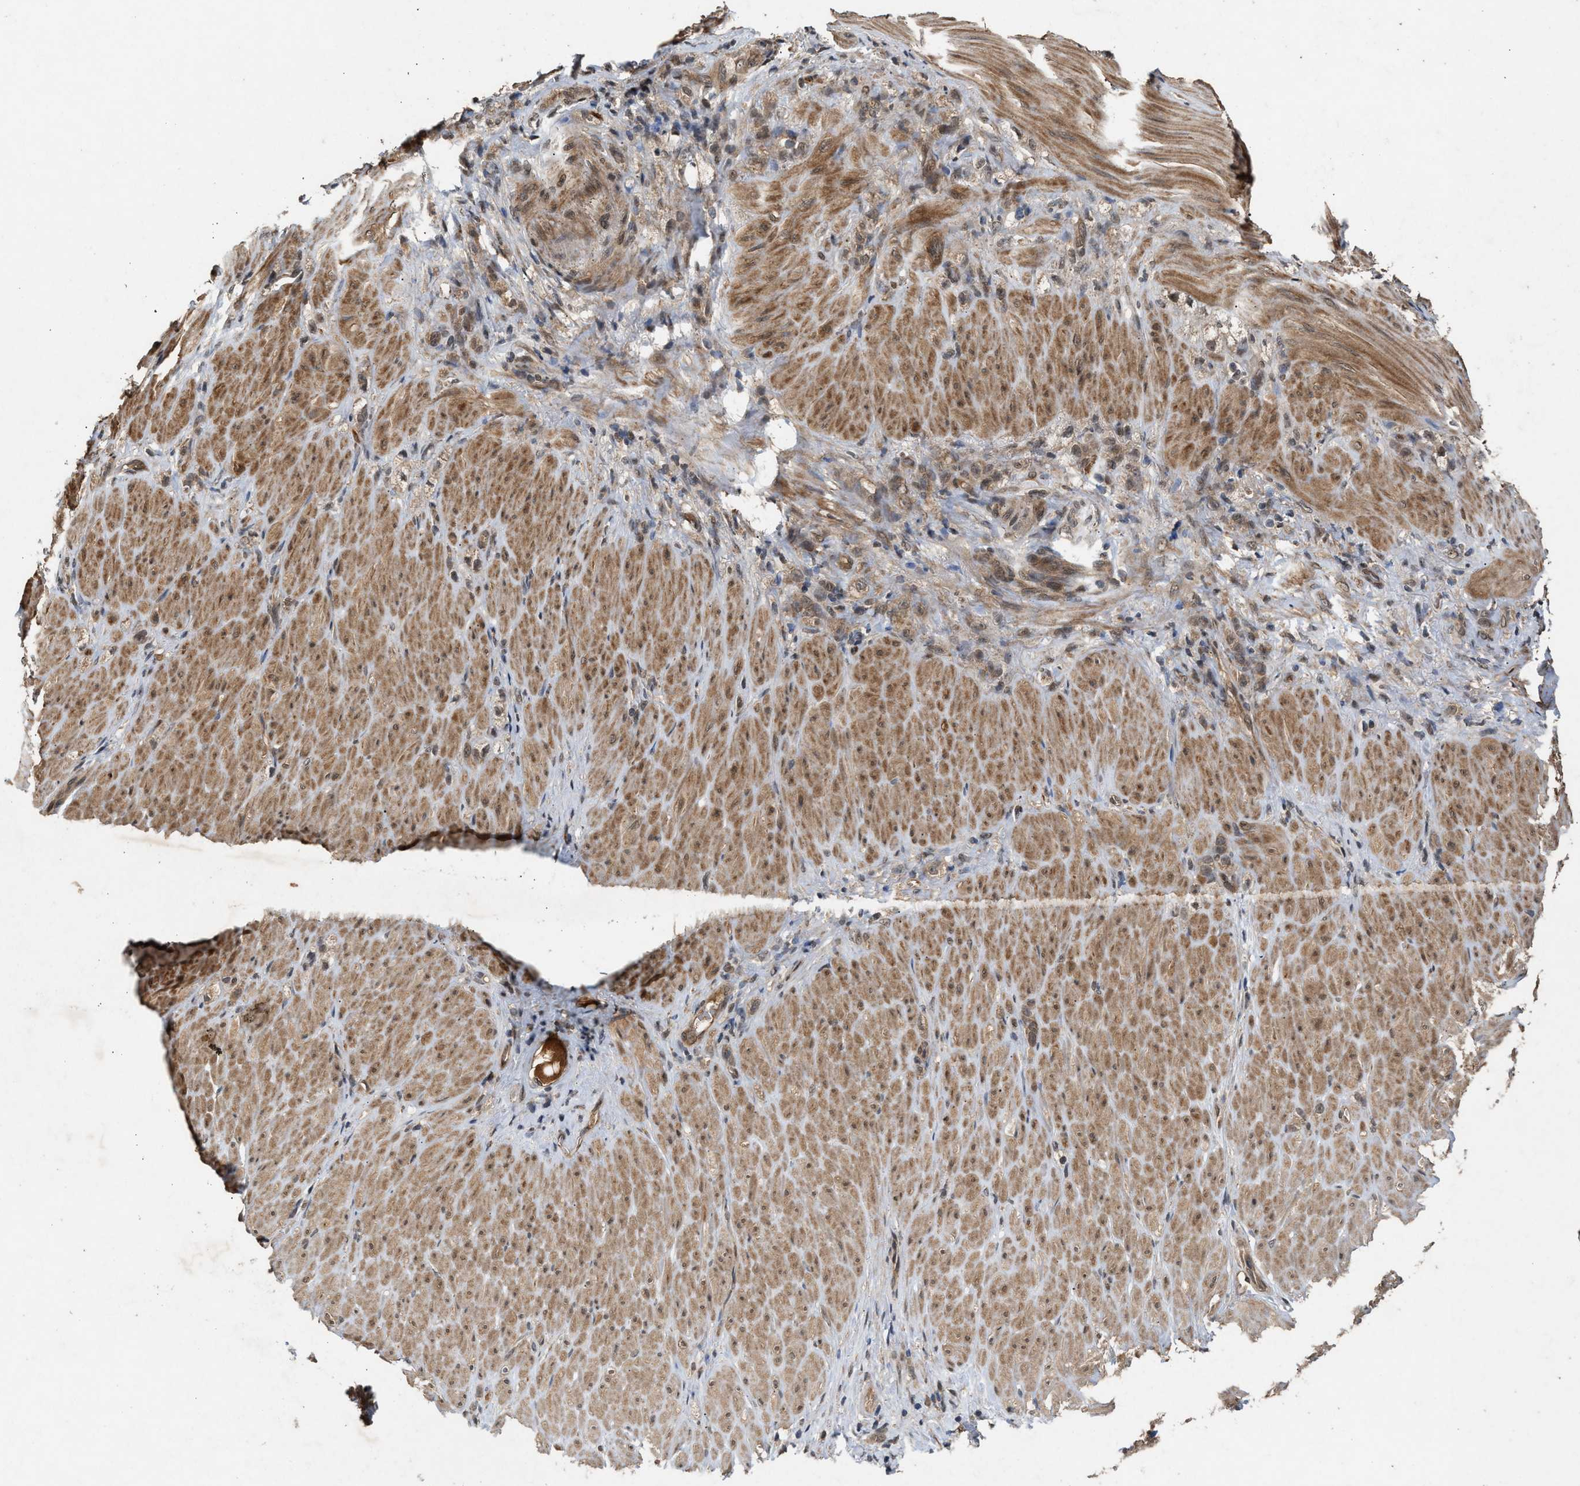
{"staining": {"intensity": "weak", "quantity": ">75%", "location": "cytoplasmic/membranous,nuclear"}, "tissue": "stomach cancer", "cell_type": "Tumor cells", "image_type": "cancer", "snomed": [{"axis": "morphology", "description": "Normal tissue, NOS"}, {"axis": "morphology", "description": "Adenocarcinoma, NOS"}, {"axis": "topography", "description": "Stomach"}], "caption": "Adenocarcinoma (stomach) stained with DAB IHC displays low levels of weak cytoplasmic/membranous and nuclear staining in about >75% of tumor cells. (Brightfield microscopy of DAB IHC at high magnification).", "gene": "RUSC2", "patient": {"sex": "male", "age": 82}}